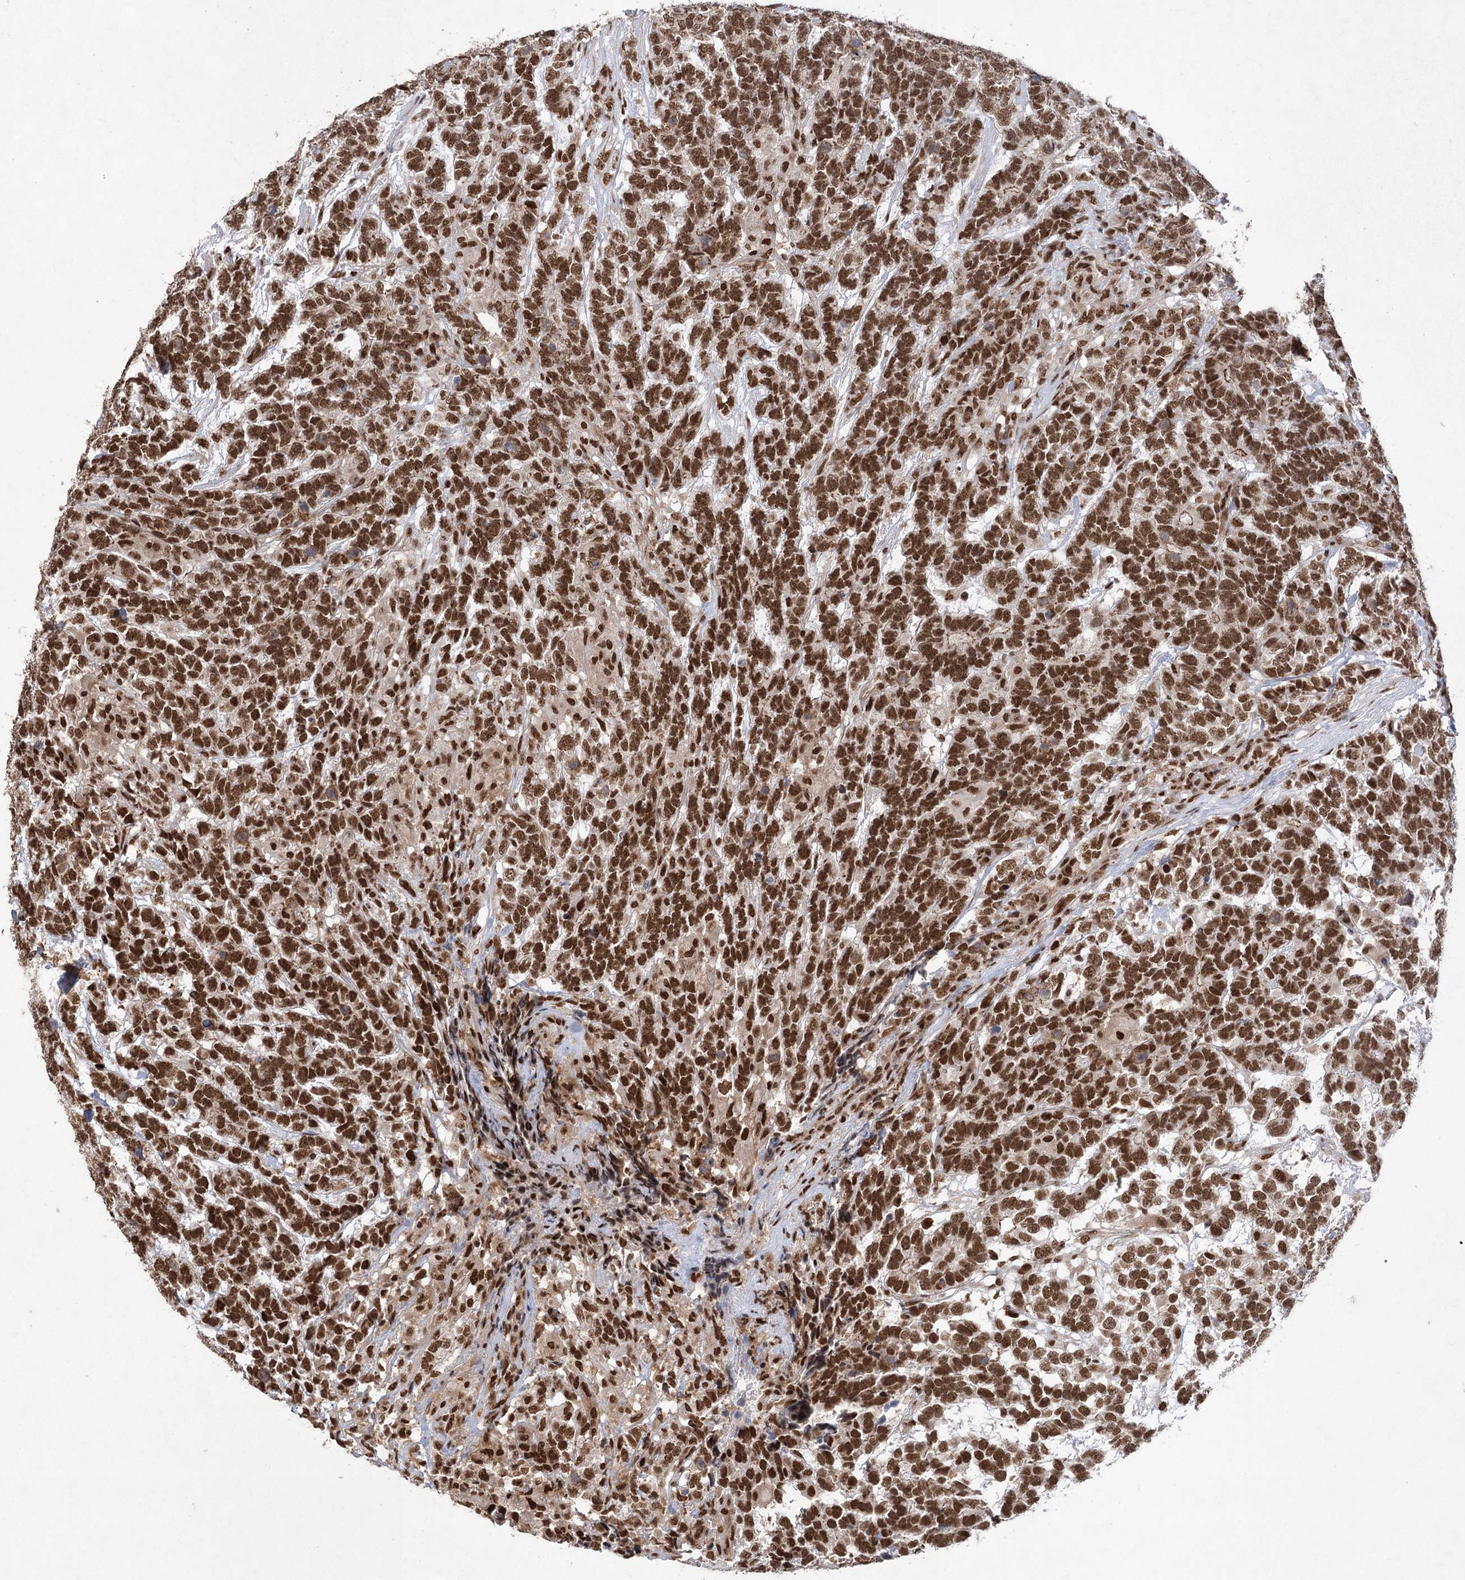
{"staining": {"intensity": "strong", "quantity": ">75%", "location": "nuclear"}, "tissue": "testis cancer", "cell_type": "Tumor cells", "image_type": "cancer", "snomed": [{"axis": "morphology", "description": "Carcinoma, Embryonal, NOS"}, {"axis": "topography", "description": "Testis"}], "caption": "Strong nuclear staining for a protein is appreciated in approximately >75% of tumor cells of embryonal carcinoma (testis) using IHC.", "gene": "ZCCHC8", "patient": {"sex": "male", "age": 26}}